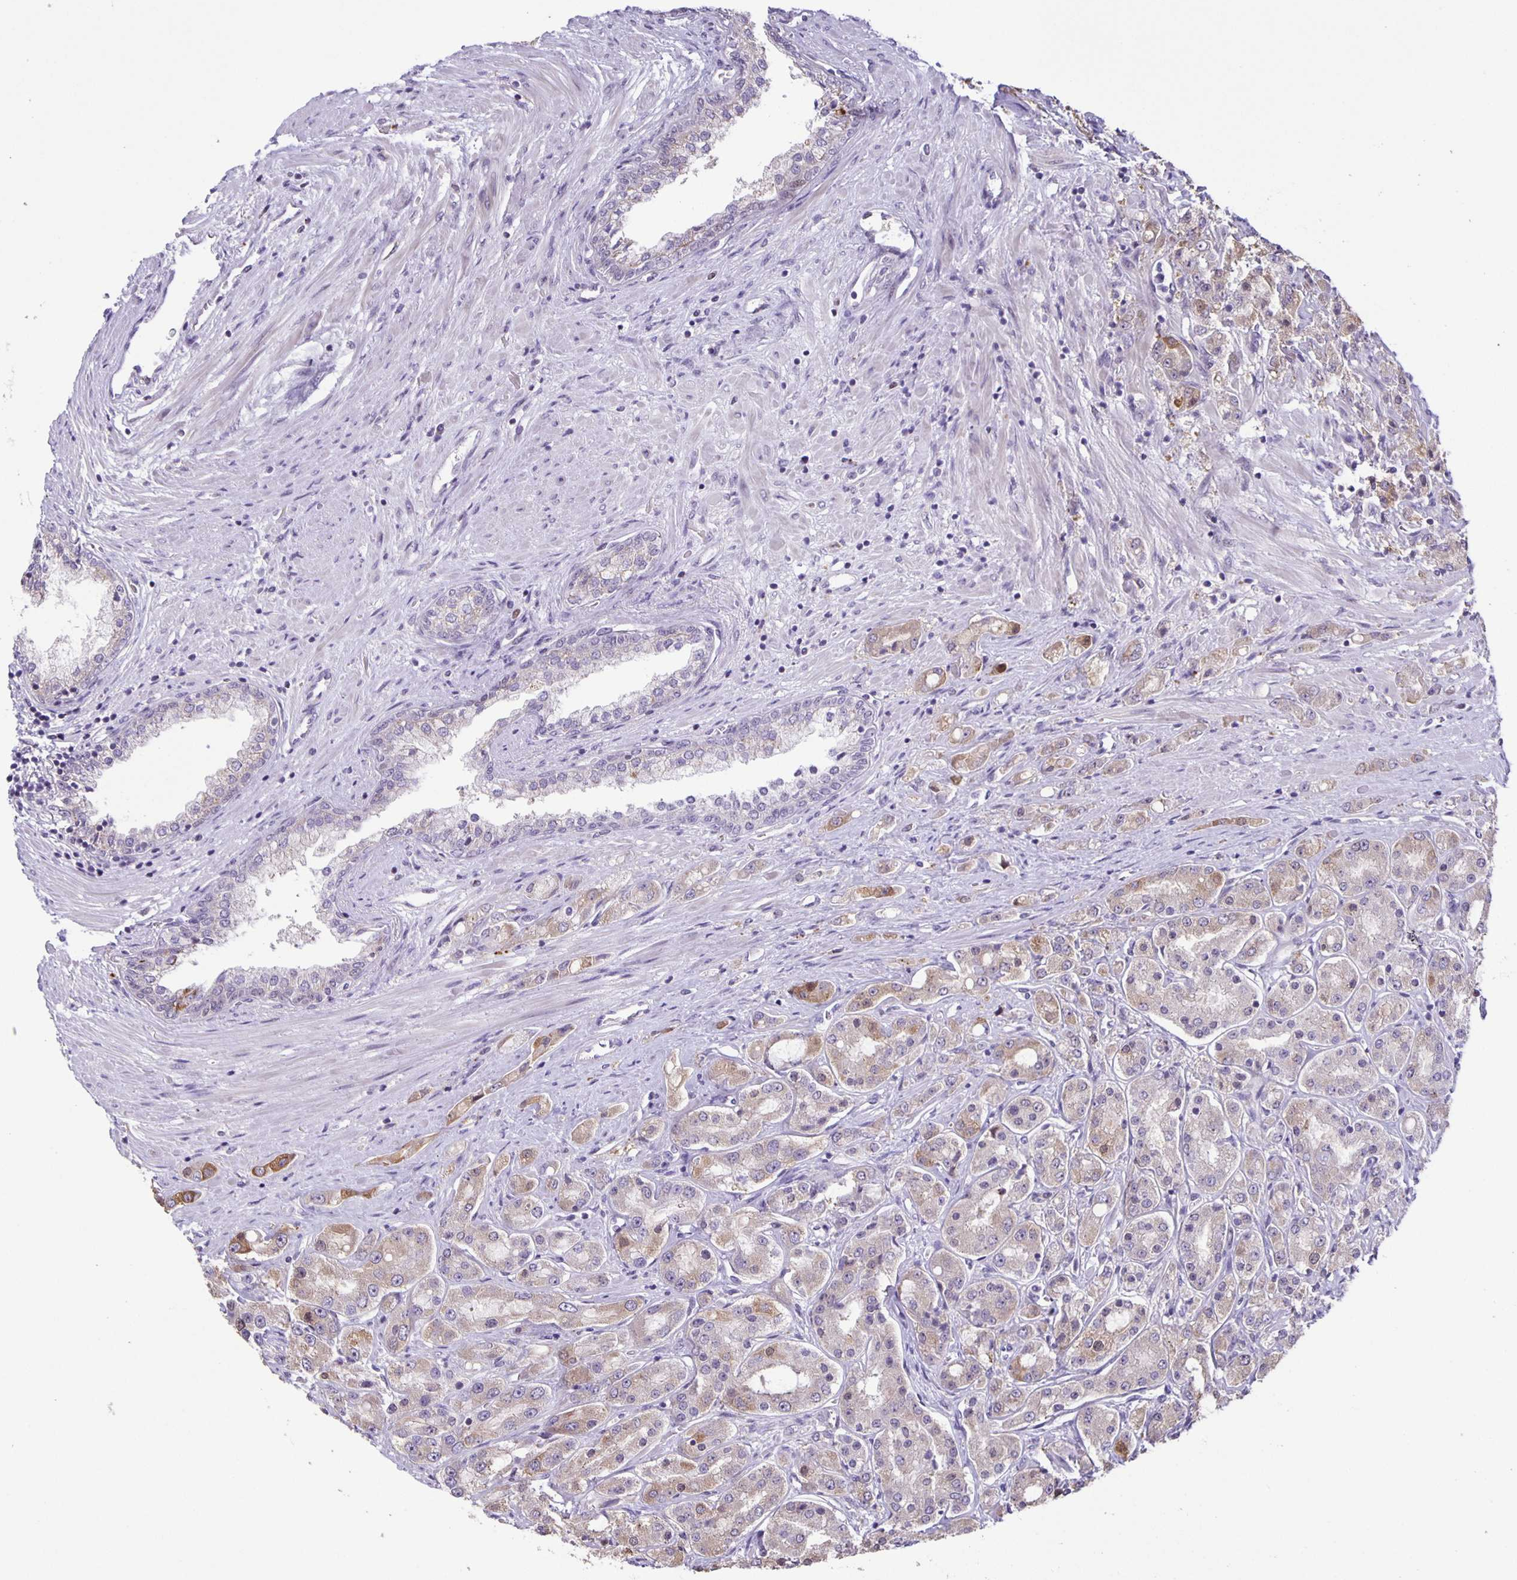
{"staining": {"intensity": "weak", "quantity": "<25%", "location": "cytoplasmic/membranous"}, "tissue": "prostate cancer", "cell_type": "Tumor cells", "image_type": "cancer", "snomed": [{"axis": "morphology", "description": "Adenocarcinoma, High grade"}, {"axis": "topography", "description": "Prostate"}], "caption": "Protein analysis of prostate cancer demonstrates no significant expression in tumor cells.", "gene": "MAPK12", "patient": {"sex": "male", "age": 67}}